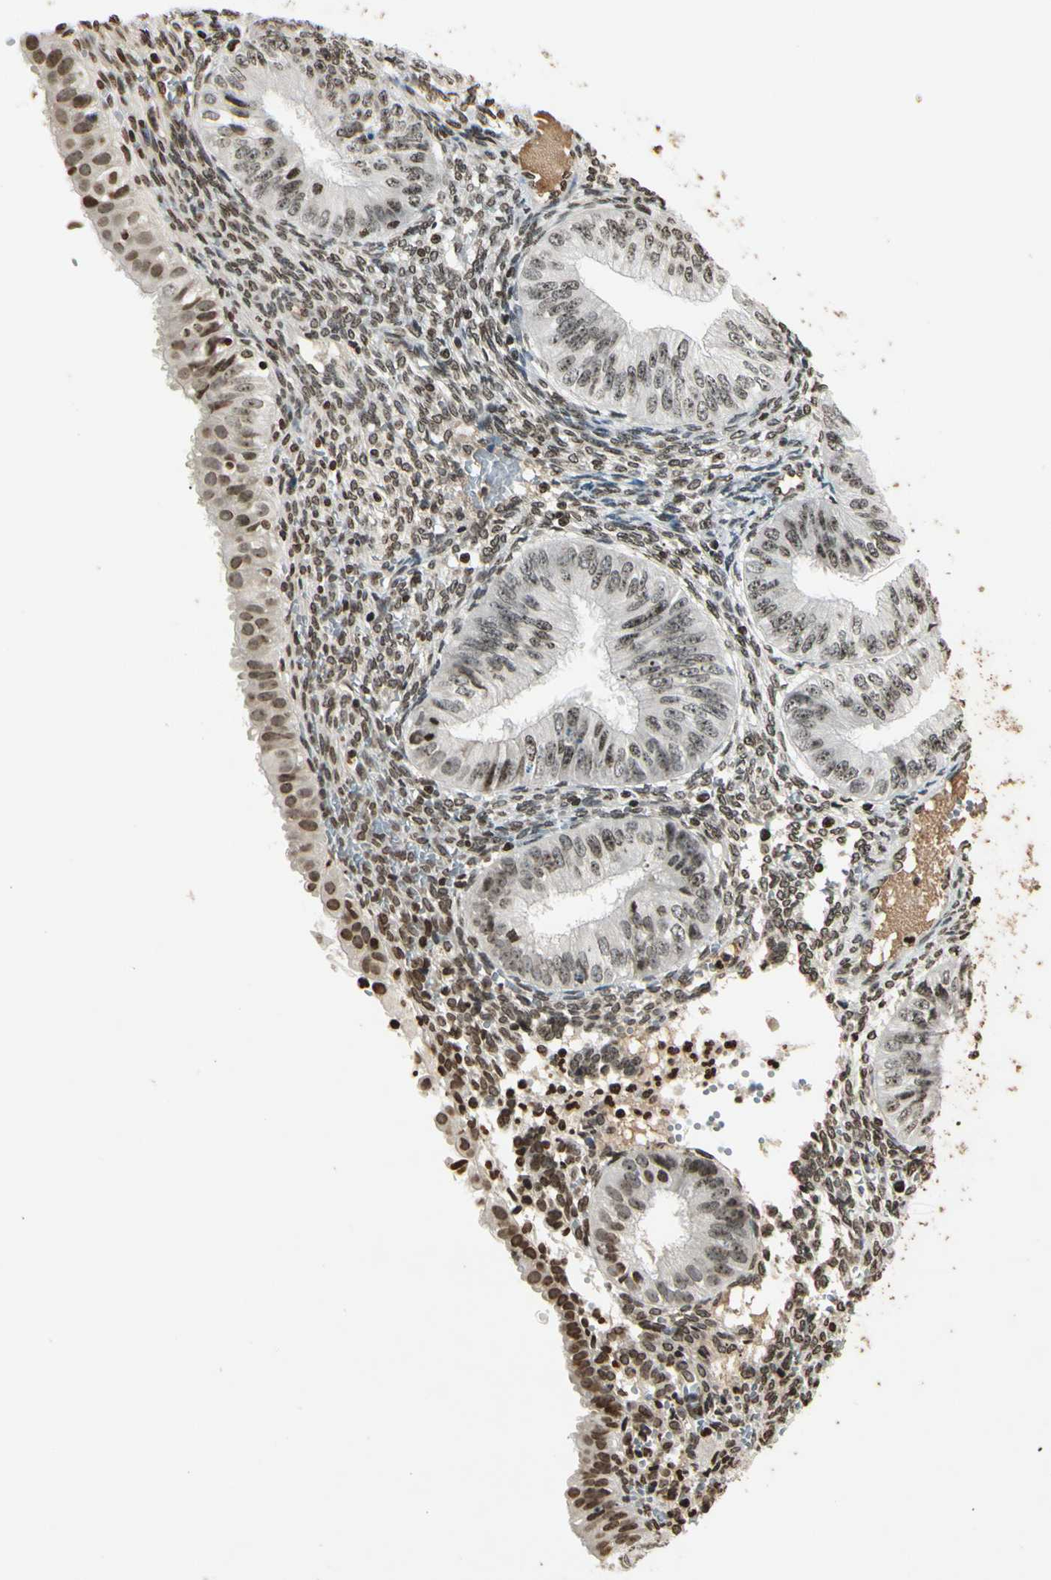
{"staining": {"intensity": "weak", "quantity": ">75%", "location": "nuclear"}, "tissue": "endometrial cancer", "cell_type": "Tumor cells", "image_type": "cancer", "snomed": [{"axis": "morphology", "description": "Normal tissue, NOS"}, {"axis": "morphology", "description": "Adenocarcinoma, NOS"}, {"axis": "topography", "description": "Endometrium"}], "caption": "A micrograph of endometrial adenocarcinoma stained for a protein reveals weak nuclear brown staining in tumor cells.", "gene": "RORA", "patient": {"sex": "female", "age": 53}}